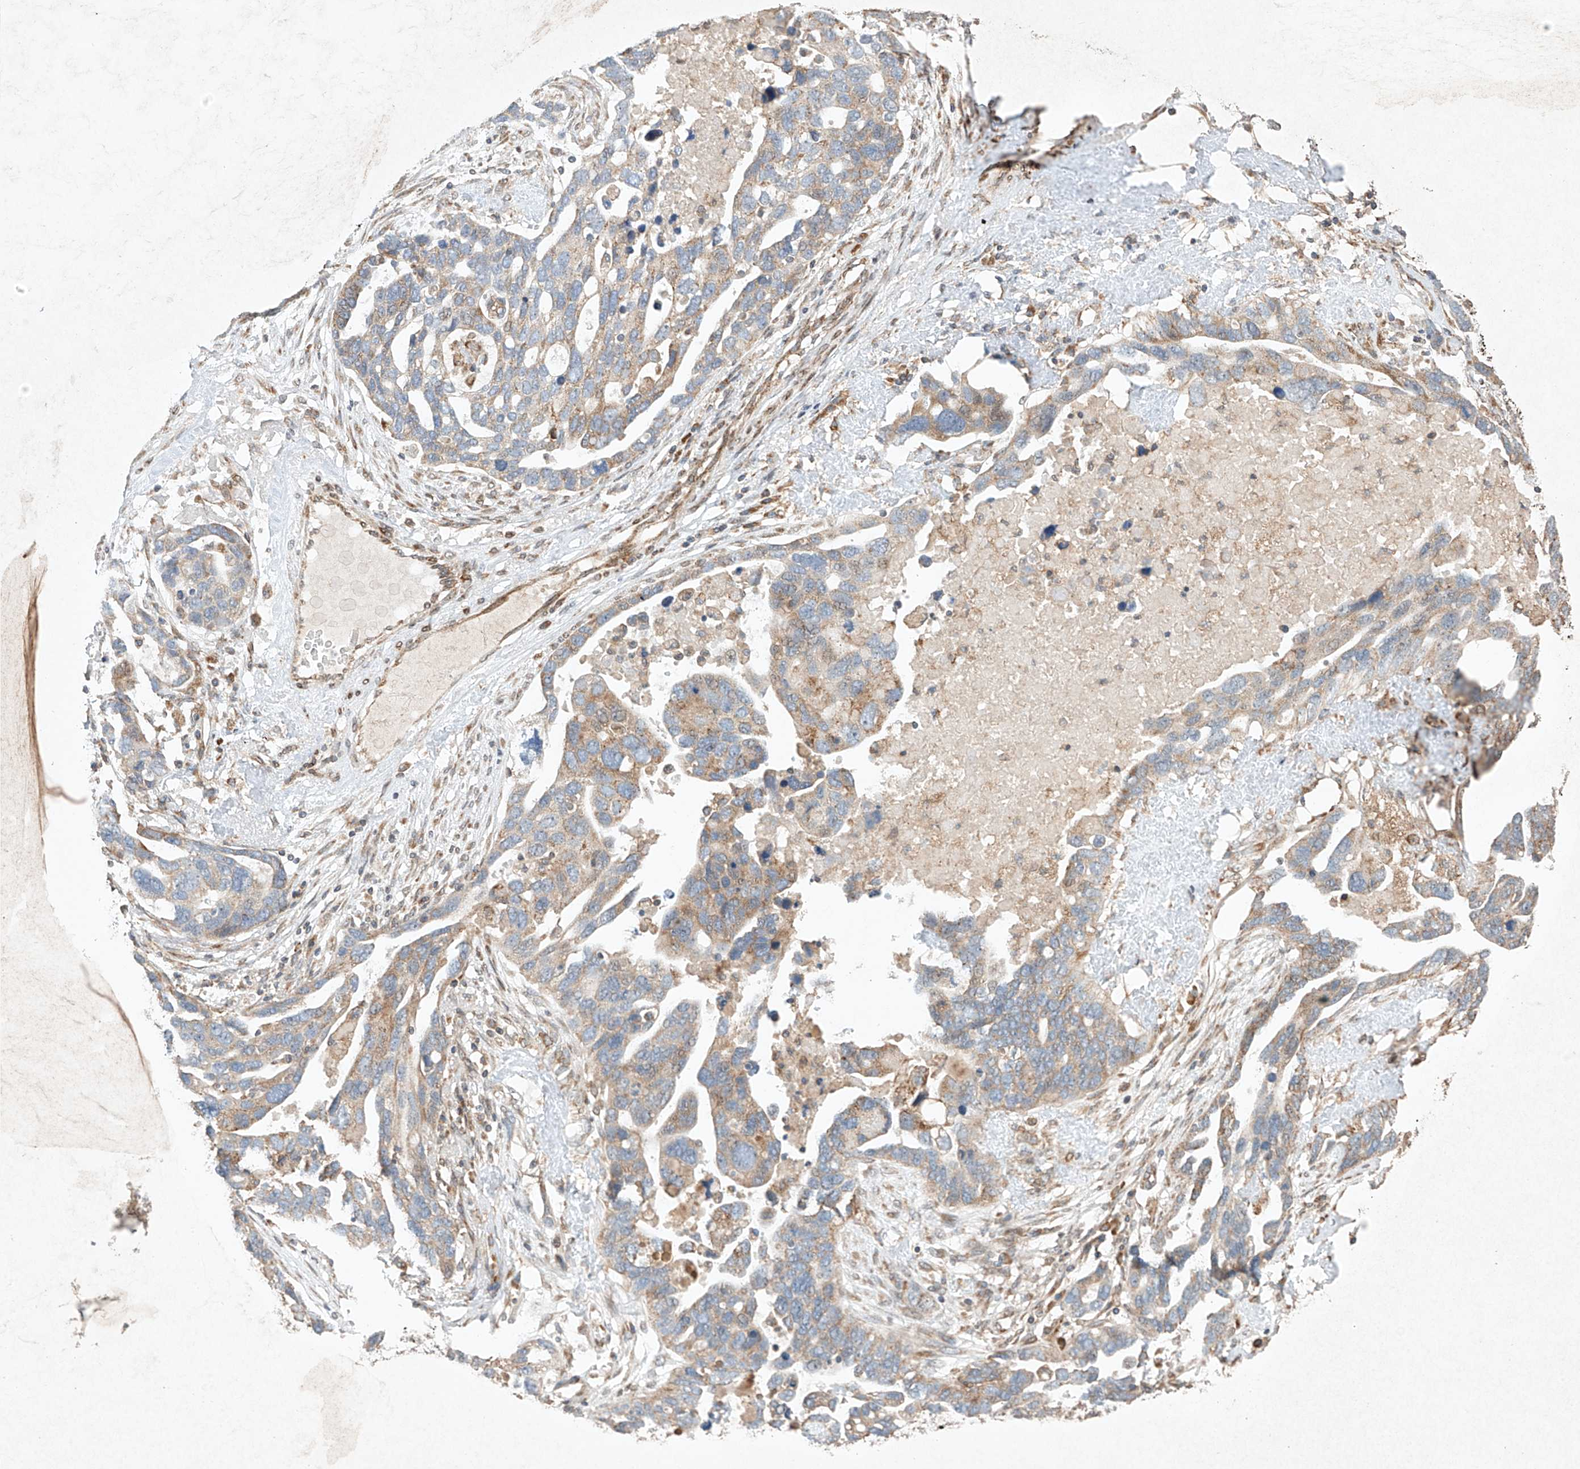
{"staining": {"intensity": "moderate", "quantity": "25%-75%", "location": "cytoplasmic/membranous"}, "tissue": "ovarian cancer", "cell_type": "Tumor cells", "image_type": "cancer", "snomed": [{"axis": "morphology", "description": "Cystadenocarcinoma, serous, NOS"}, {"axis": "topography", "description": "Ovary"}], "caption": "IHC photomicrograph of neoplastic tissue: human ovarian cancer (serous cystadenocarcinoma) stained using immunohistochemistry (IHC) displays medium levels of moderate protein expression localized specifically in the cytoplasmic/membranous of tumor cells, appearing as a cytoplasmic/membranous brown color.", "gene": "SEMA3B", "patient": {"sex": "female", "age": 54}}